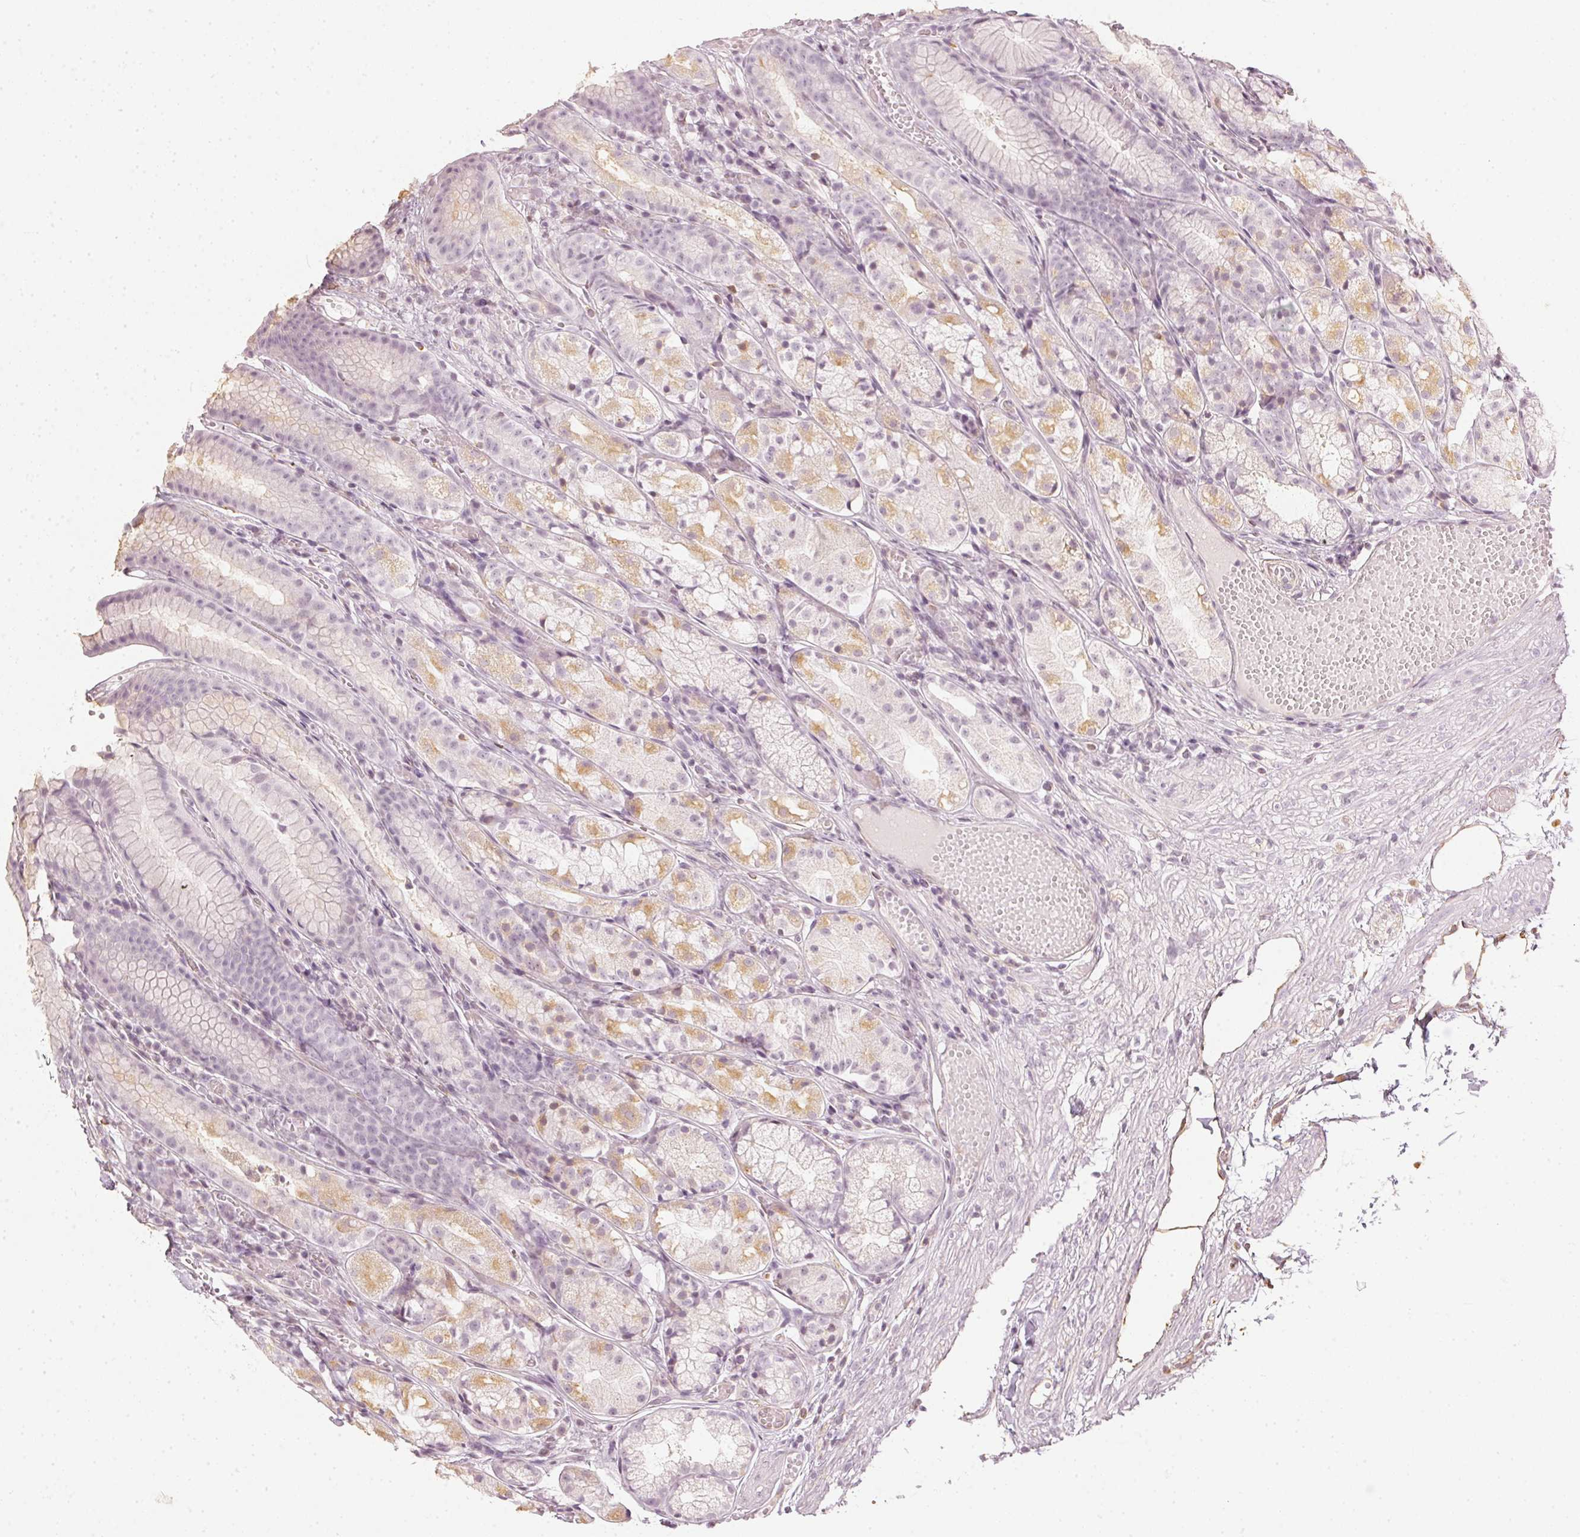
{"staining": {"intensity": "weak", "quantity": "<25%", "location": "cytoplasmic/membranous"}, "tissue": "stomach", "cell_type": "Glandular cells", "image_type": "normal", "snomed": [{"axis": "morphology", "description": "Normal tissue, NOS"}, {"axis": "topography", "description": "Stomach"}], "caption": "This histopathology image is of normal stomach stained with immunohistochemistry (IHC) to label a protein in brown with the nuclei are counter-stained blue. There is no staining in glandular cells.", "gene": "APLP1", "patient": {"sex": "male", "age": 70}}